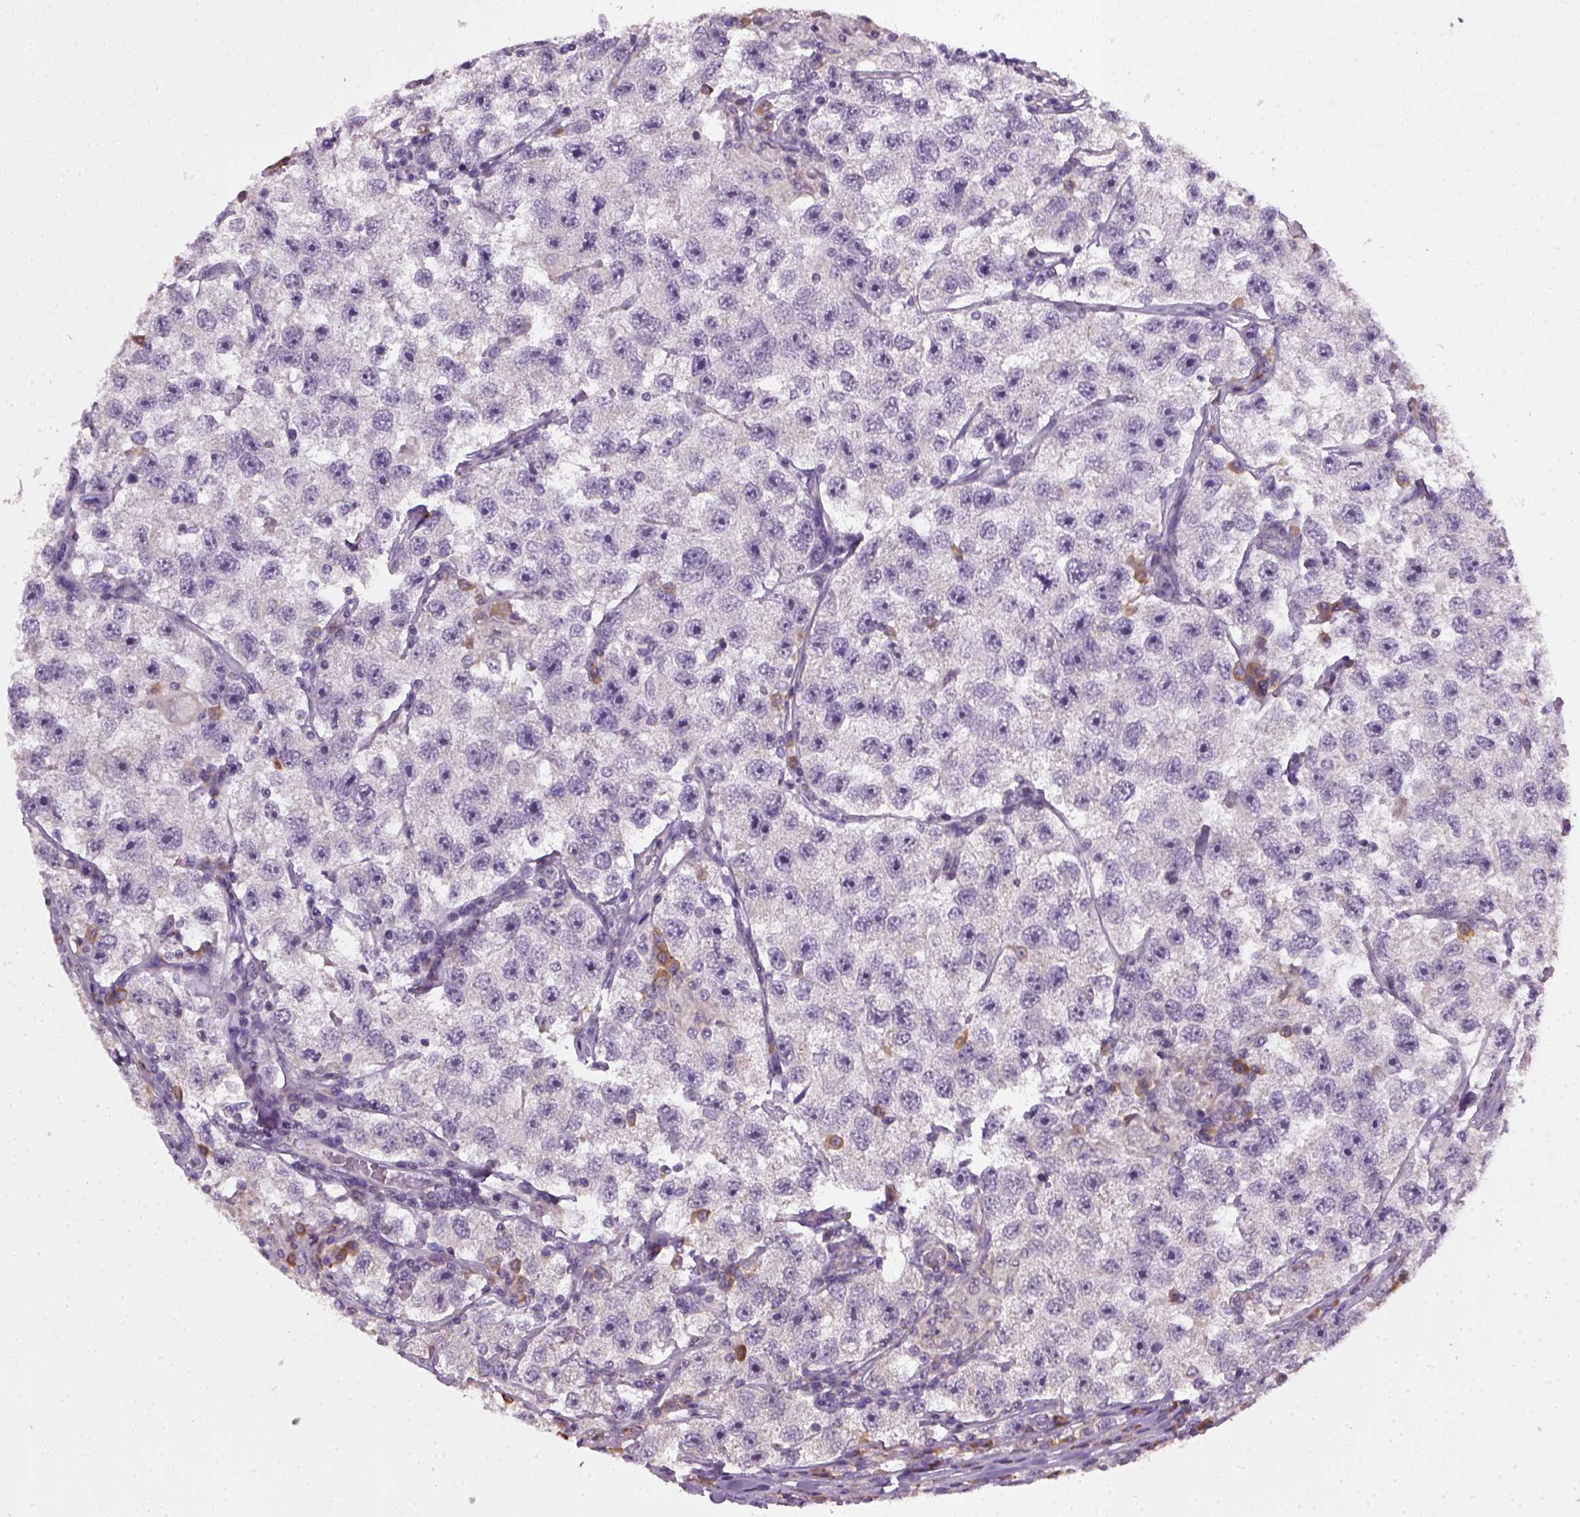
{"staining": {"intensity": "negative", "quantity": "none", "location": "none"}, "tissue": "testis cancer", "cell_type": "Tumor cells", "image_type": "cancer", "snomed": [{"axis": "morphology", "description": "Seminoma, NOS"}, {"axis": "topography", "description": "Testis"}], "caption": "Immunohistochemistry of testis cancer (seminoma) displays no expression in tumor cells. The staining is performed using DAB brown chromogen with nuclei counter-stained in using hematoxylin.", "gene": "TPRG1", "patient": {"sex": "male", "age": 26}}